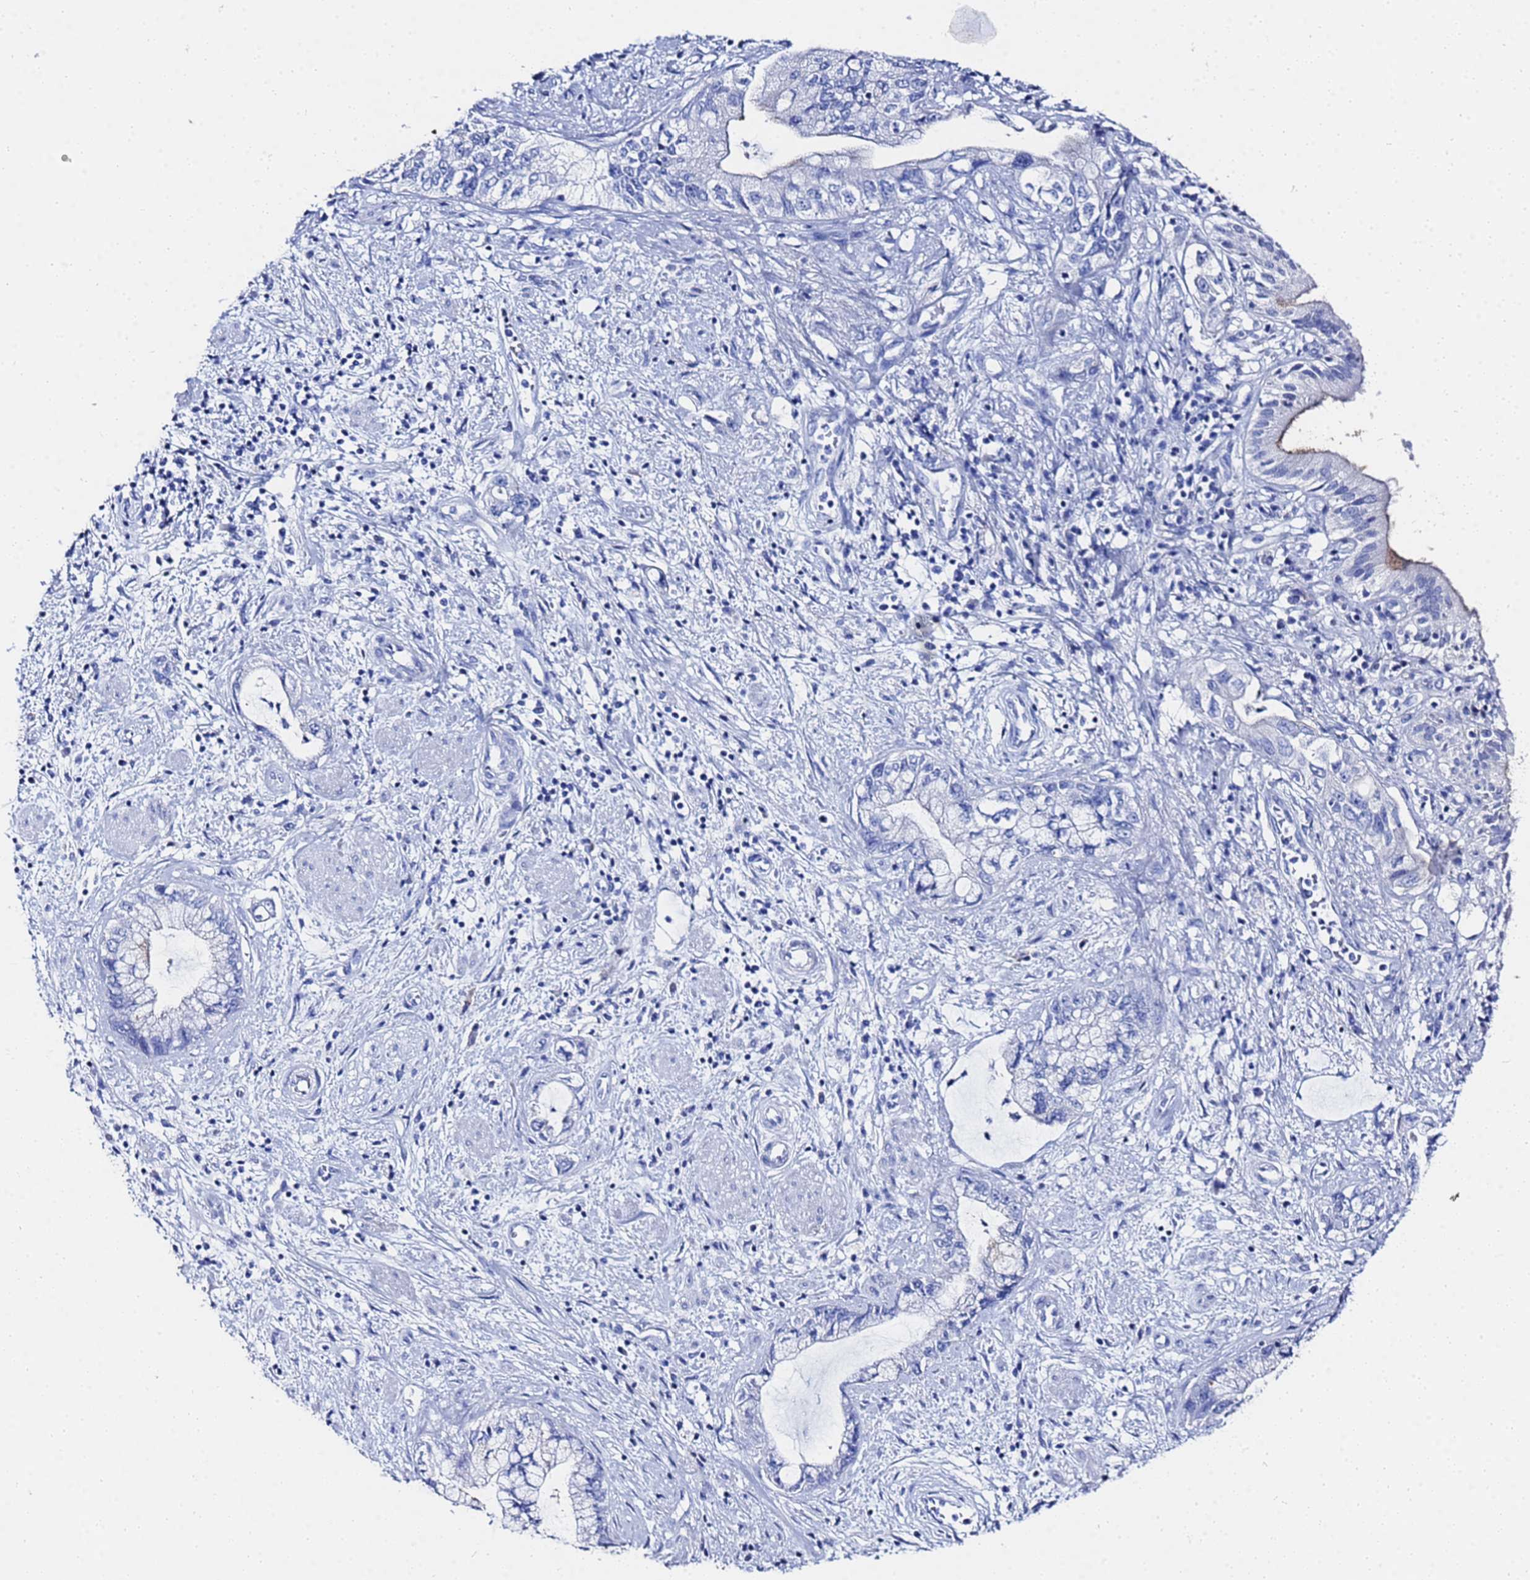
{"staining": {"intensity": "negative", "quantity": "none", "location": "none"}, "tissue": "pancreatic cancer", "cell_type": "Tumor cells", "image_type": "cancer", "snomed": [{"axis": "morphology", "description": "Adenocarcinoma, NOS"}, {"axis": "topography", "description": "Pancreas"}], "caption": "Tumor cells are negative for protein expression in human pancreatic adenocarcinoma.", "gene": "GGT1", "patient": {"sex": "female", "age": 73}}